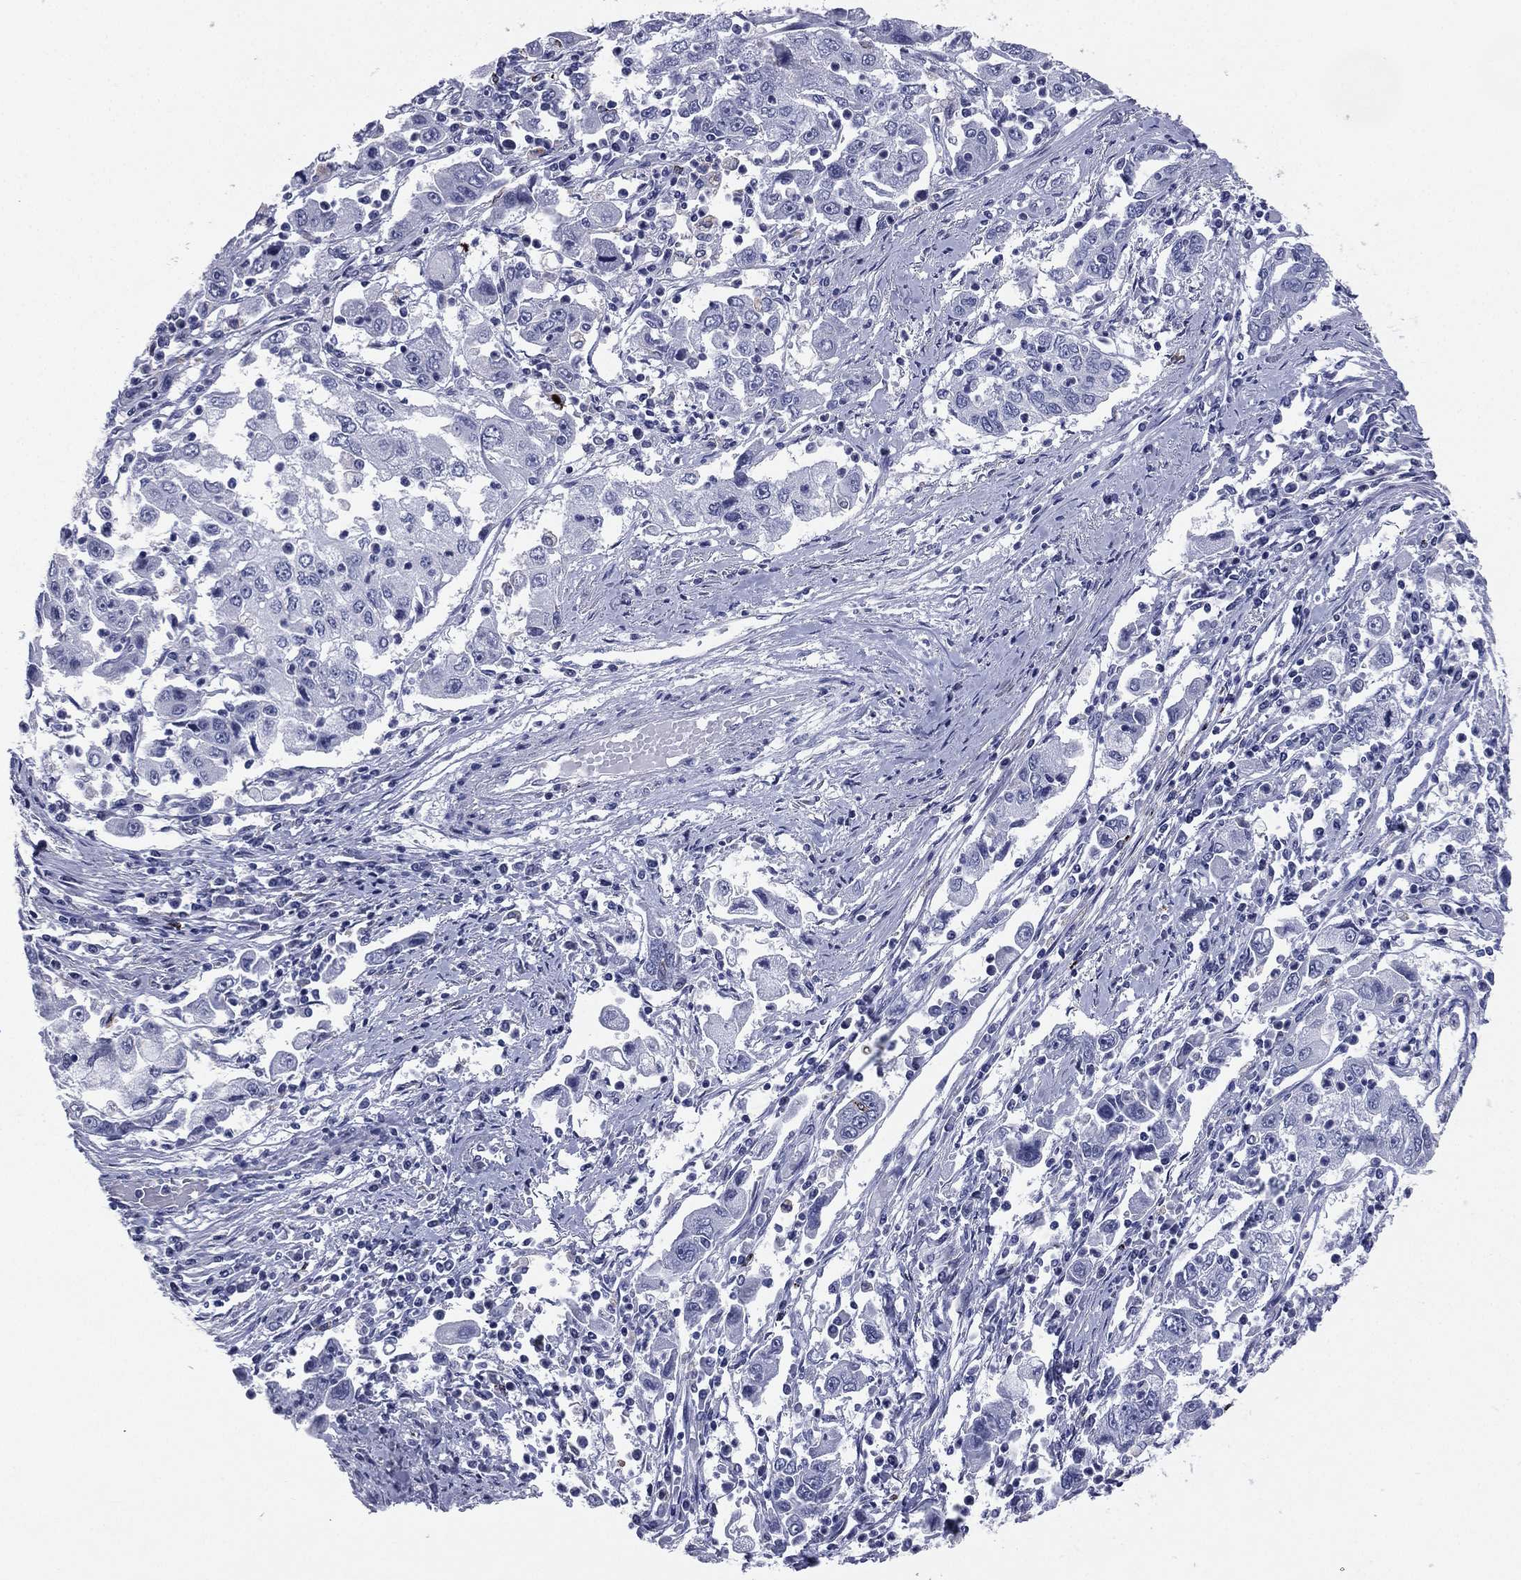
{"staining": {"intensity": "negative", "quantity": "none", "location": "none"}, "tissue": "cervical cancer", "cell_type": "Tumor cells", "image_type": "cancer", "snomed": [{"axis": "morphology", "description": "Squamous cell carcinoma, NOS"}, {"axis": "topography", "description": "Cervix"}], "caption": "This is an immunohistochemistry photomicrograph of human cervical cancer. There is no positivity in tumor cells.", "gene": "HLA-DOA", "patient": {"sex": "female", "age": 36}}